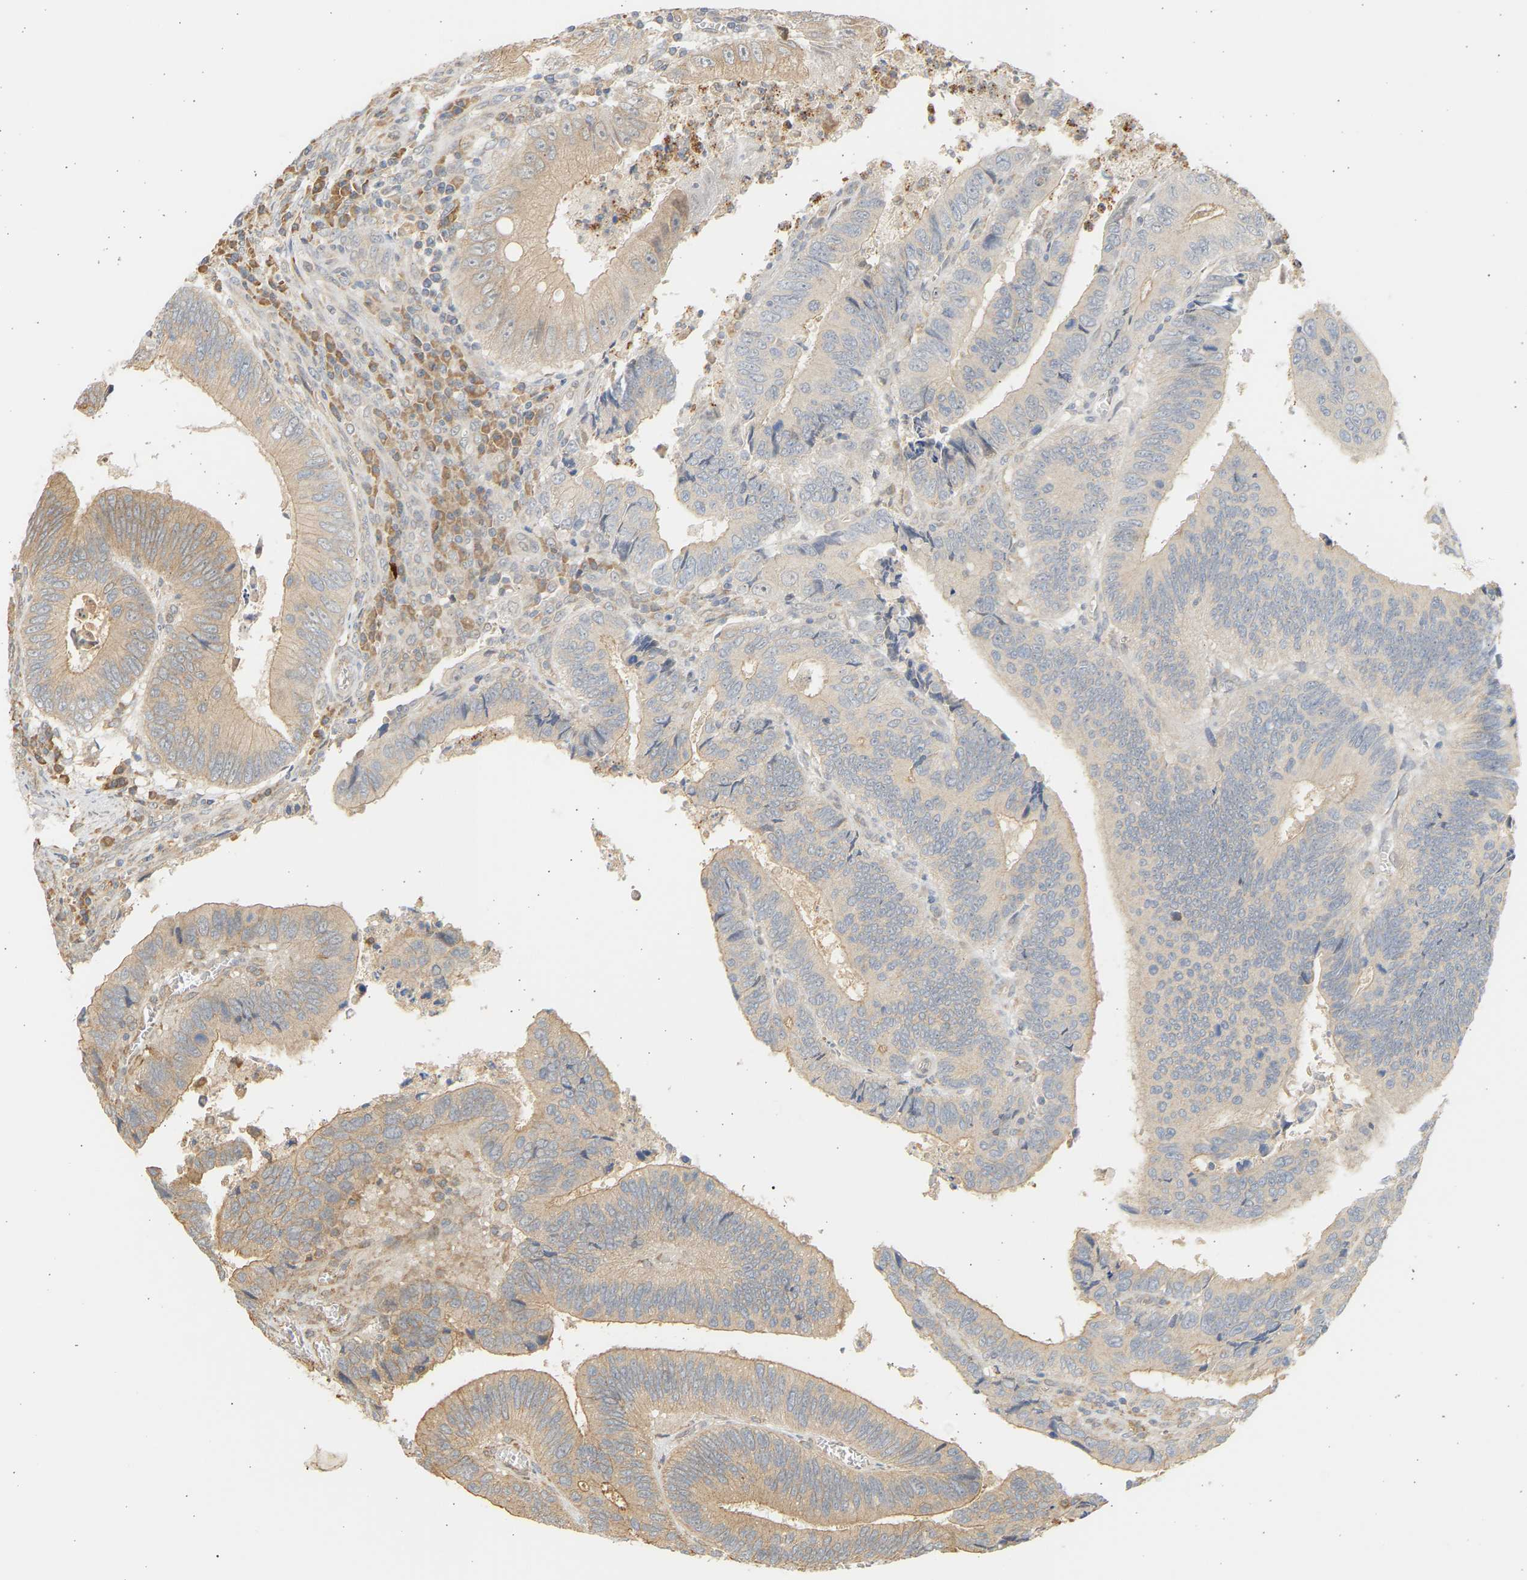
{"staining": {"intensity": "weak", "quantity": "25%-75%", "location": "cytoplasmic/membranous"}, "tissue": "colorectal cancer", "cell_type": "Tumor cells", "image_type": "cancer", "snomed": [{"axis": "morphology", "description": "Inflammation, NOS"}, {"axis": "morphology", "description": "Adenocarcinoma, NOS"}, {"axis": "topography", "description": "Colon"}], "caption": "Tumor cells exhibit low levels of weak cytoplasmic/membranous expression in about 25%-75% of cells in adenocarcinoma (colorectal).", "gene": "B4GALT6", "patient": {"sex": "male", "age": 72}}